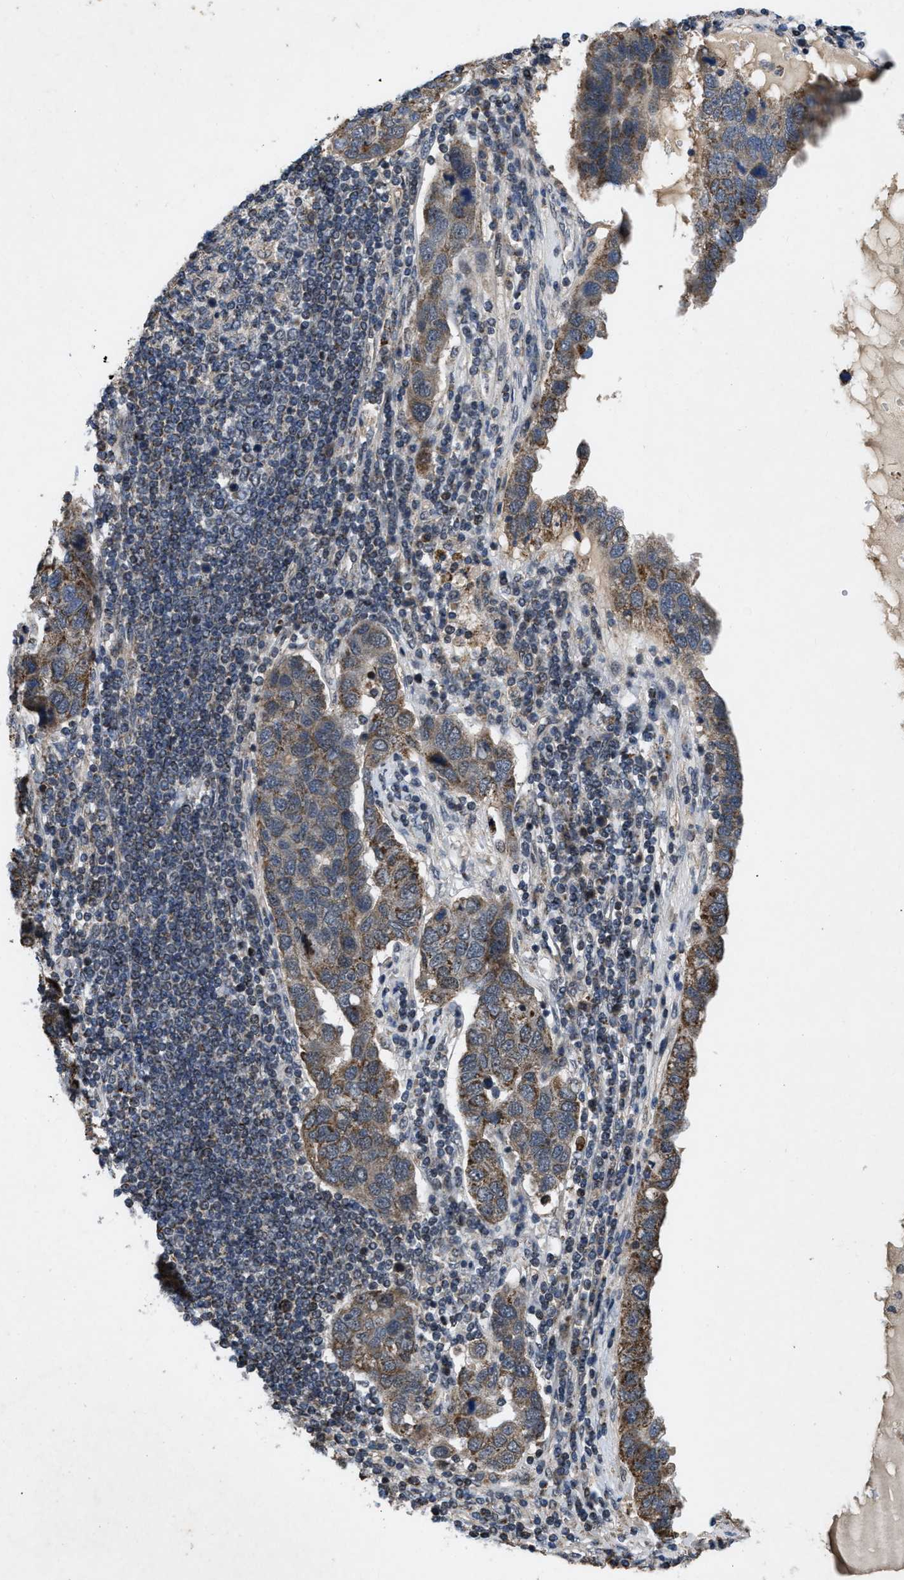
{"staining": {"intensity": "moderate", "quantity": "25%-75%", "location": "cytoplasmic/membranous"}, "tissue": "pancreatic cancer", "cell_type": "Tumor cells", "image_type": "cancer", "snomed": [{"axis": "morphology", "description": "Adenocarcinoma, NOS"}, {"axis": "topography", "description": "Pancreas"}], "caption": "Approximately 25%-75% of tumor cells in pancreatic cancer (adenocarcinoma) demonstrate moderate cytoplasmic/membranous protein positivity as visualized by brown immunohistochemical staining.", "gene": "ZNHIT1", "patient": {"sex": "female", "age": 61}}